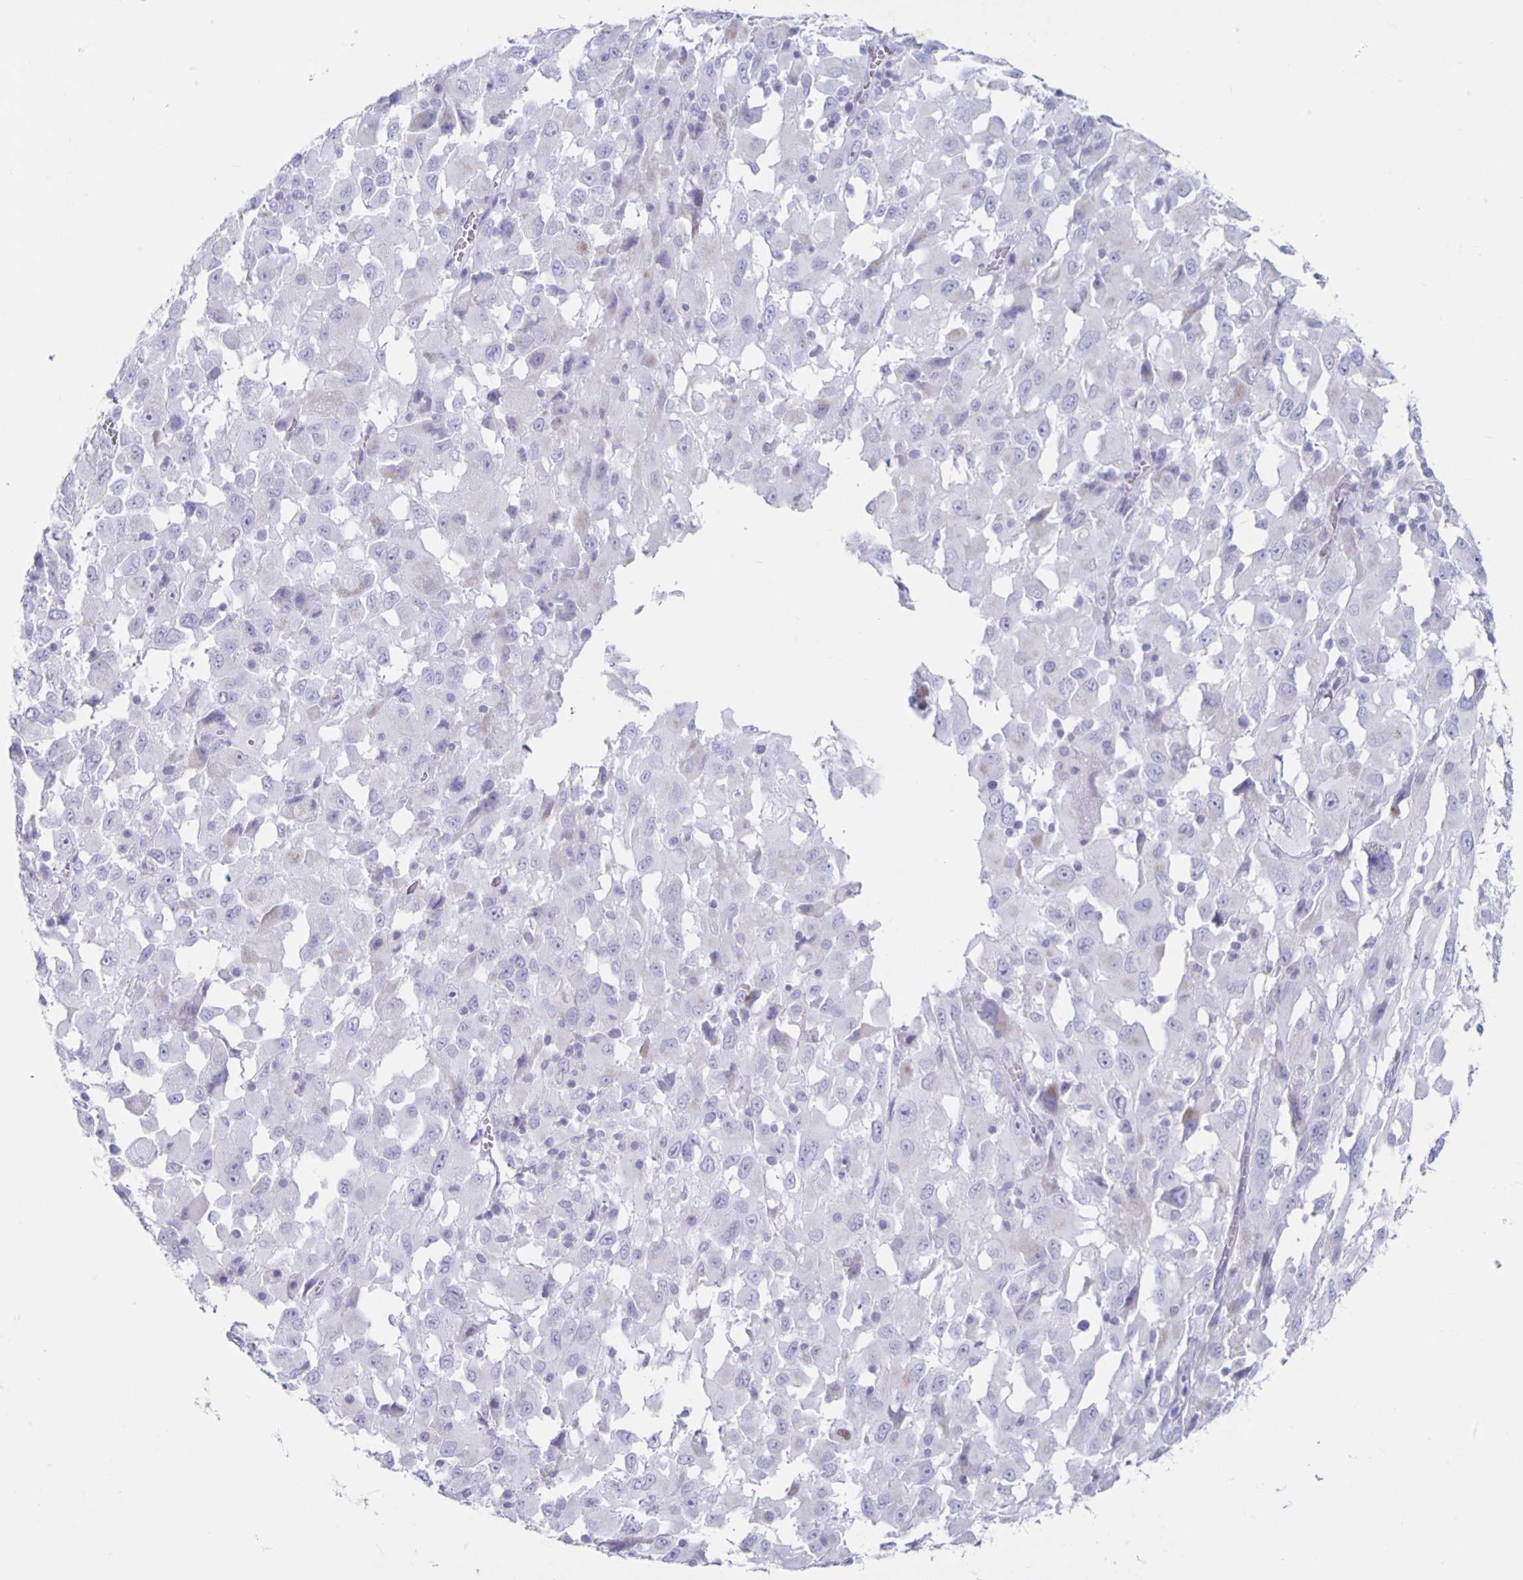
{"staining": {"intensity": "negative", "quantity": "none", "location": "none"}, "tissue": "melanoma", "cell_type": "Tumor cells", "image_type": "cancer", "snomed": [{"axis": "morphology", "description": "Malignant melanoma, Metastatic site"}, {"axis": "topography", "description": "Soft tissue"}], "caption": "High power microscopy photomicrograph of an immunohistochemistry photomicrograph of malignant melanoma (metastatic site), revealing no significant positivity in tumor cells. Brightfield microscopy of IHC stained with DAB (brown) and hematoxylin (blue), captured at high magnification.", "gene": "CT45A5", "patient": {"sex": "male", "age": 50}}